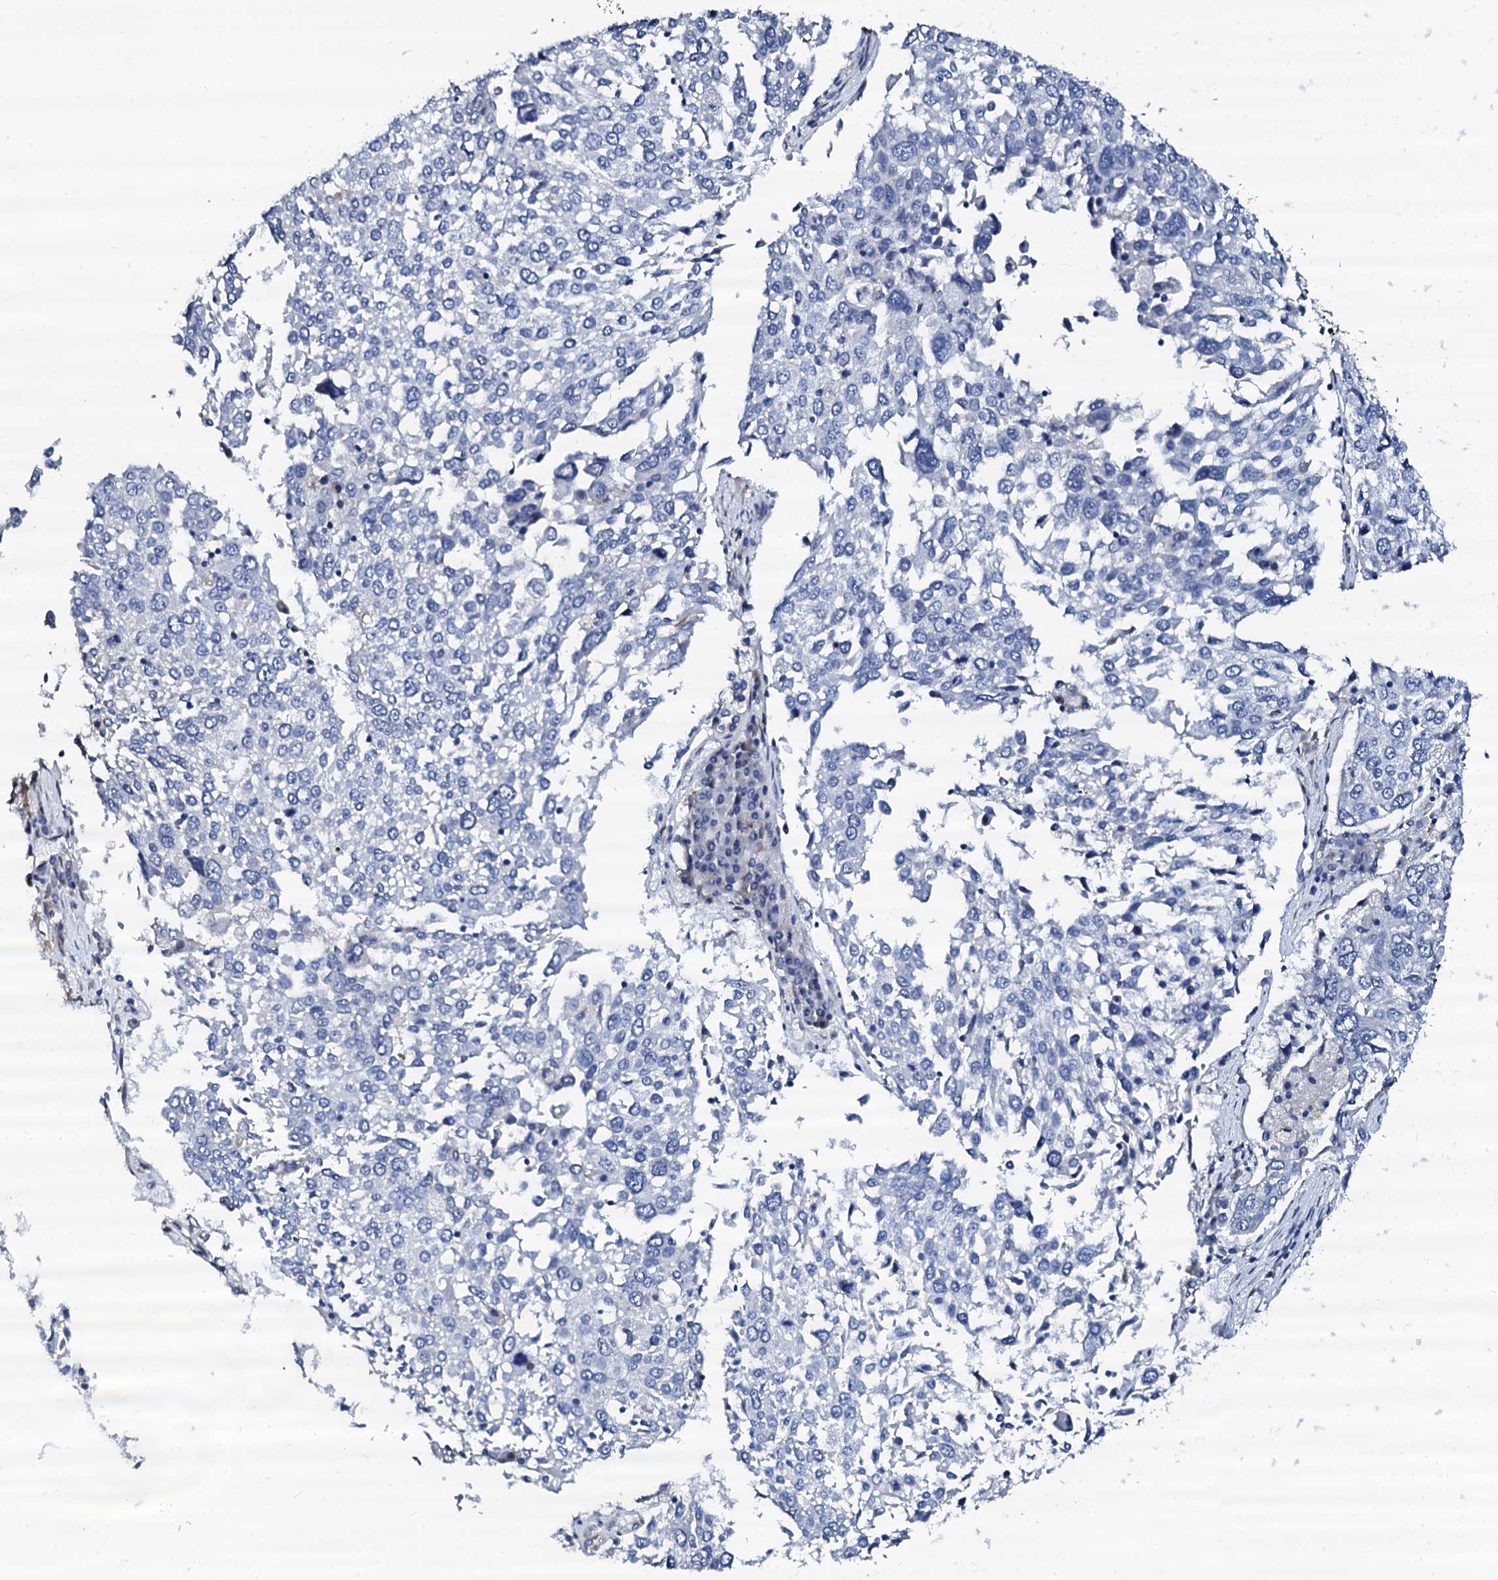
{"staining": {"intensity": "negative", "quantity": "none", "location": "none"}, "tissue": "lung cancer", "cell_type": "Tumor cells", "image_type": "cancer", "snomed": [{"axis": "morphology", "description": "Squamous cell carcinoma, NOS"}, {"axis": "topography", "description": "Lung"}], "caption": "DAB (3,3'-diaminobenzidine) immunohistochemical staining of human squamous cell carcinoma (lung) demonstrates no significant staining in tumor cells.", "gene": "AKAP3", "patient": {"sex": "male", "age": 65}}